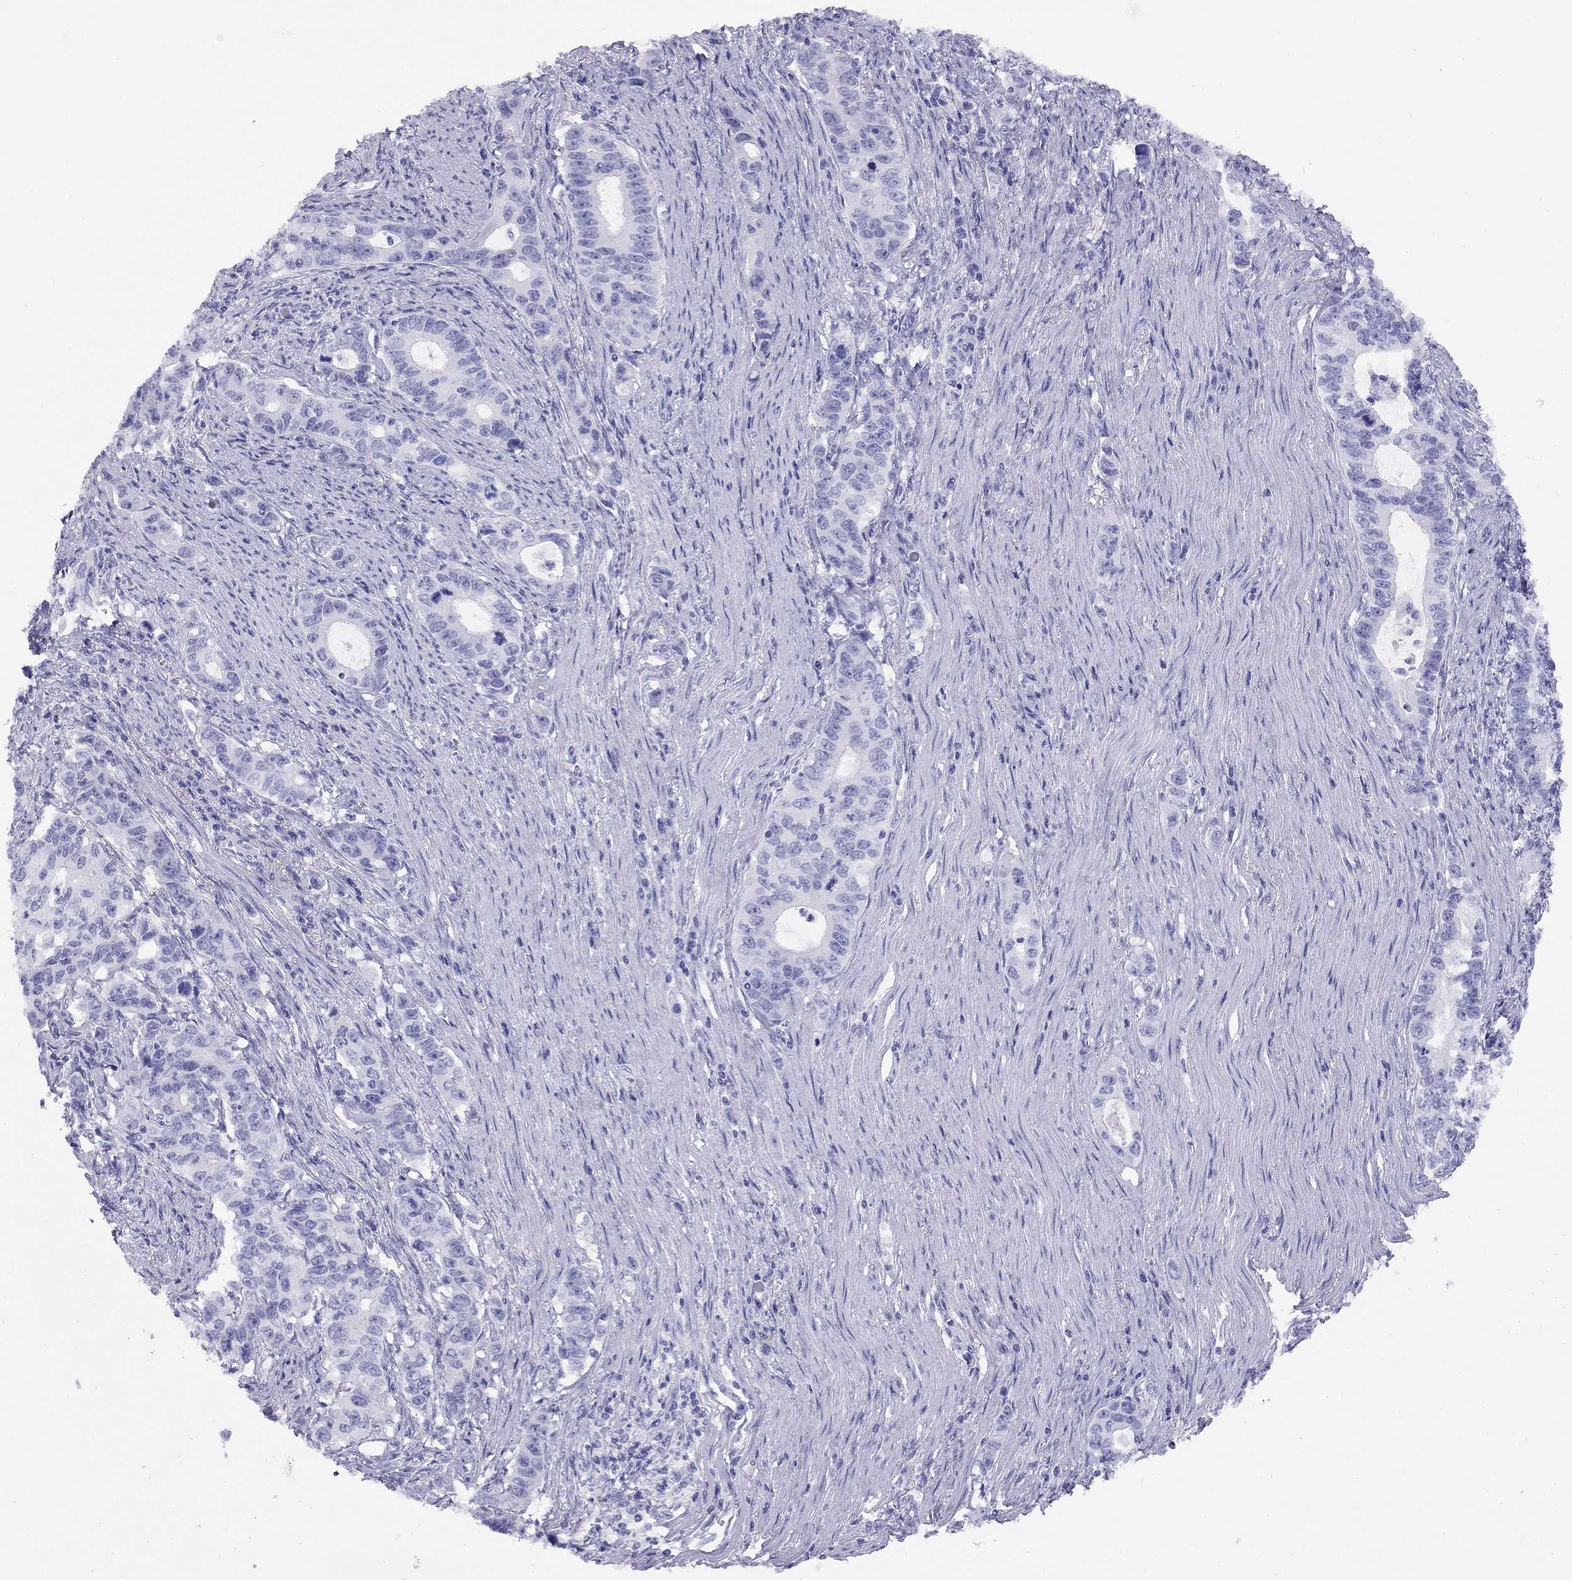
{"staining": {"intensity": "negative", "quantity": "none", "location": "none"}, "tissue": "stomach cancer", "cell_type": "Tumor cells", "image_type": "cancer", "snomed": [{"axis": "morphology", "description": "Adenocarcinoma, NOS"}, {"axis": "topography", "description": "Stomach, lower"}], "caption": "An image of adenocarcinoma (stomach) stained for a protein displays no brown staining in tumor cells.", "gene": "LRIT2", "patient": {"sex": "female", "age": 72}}